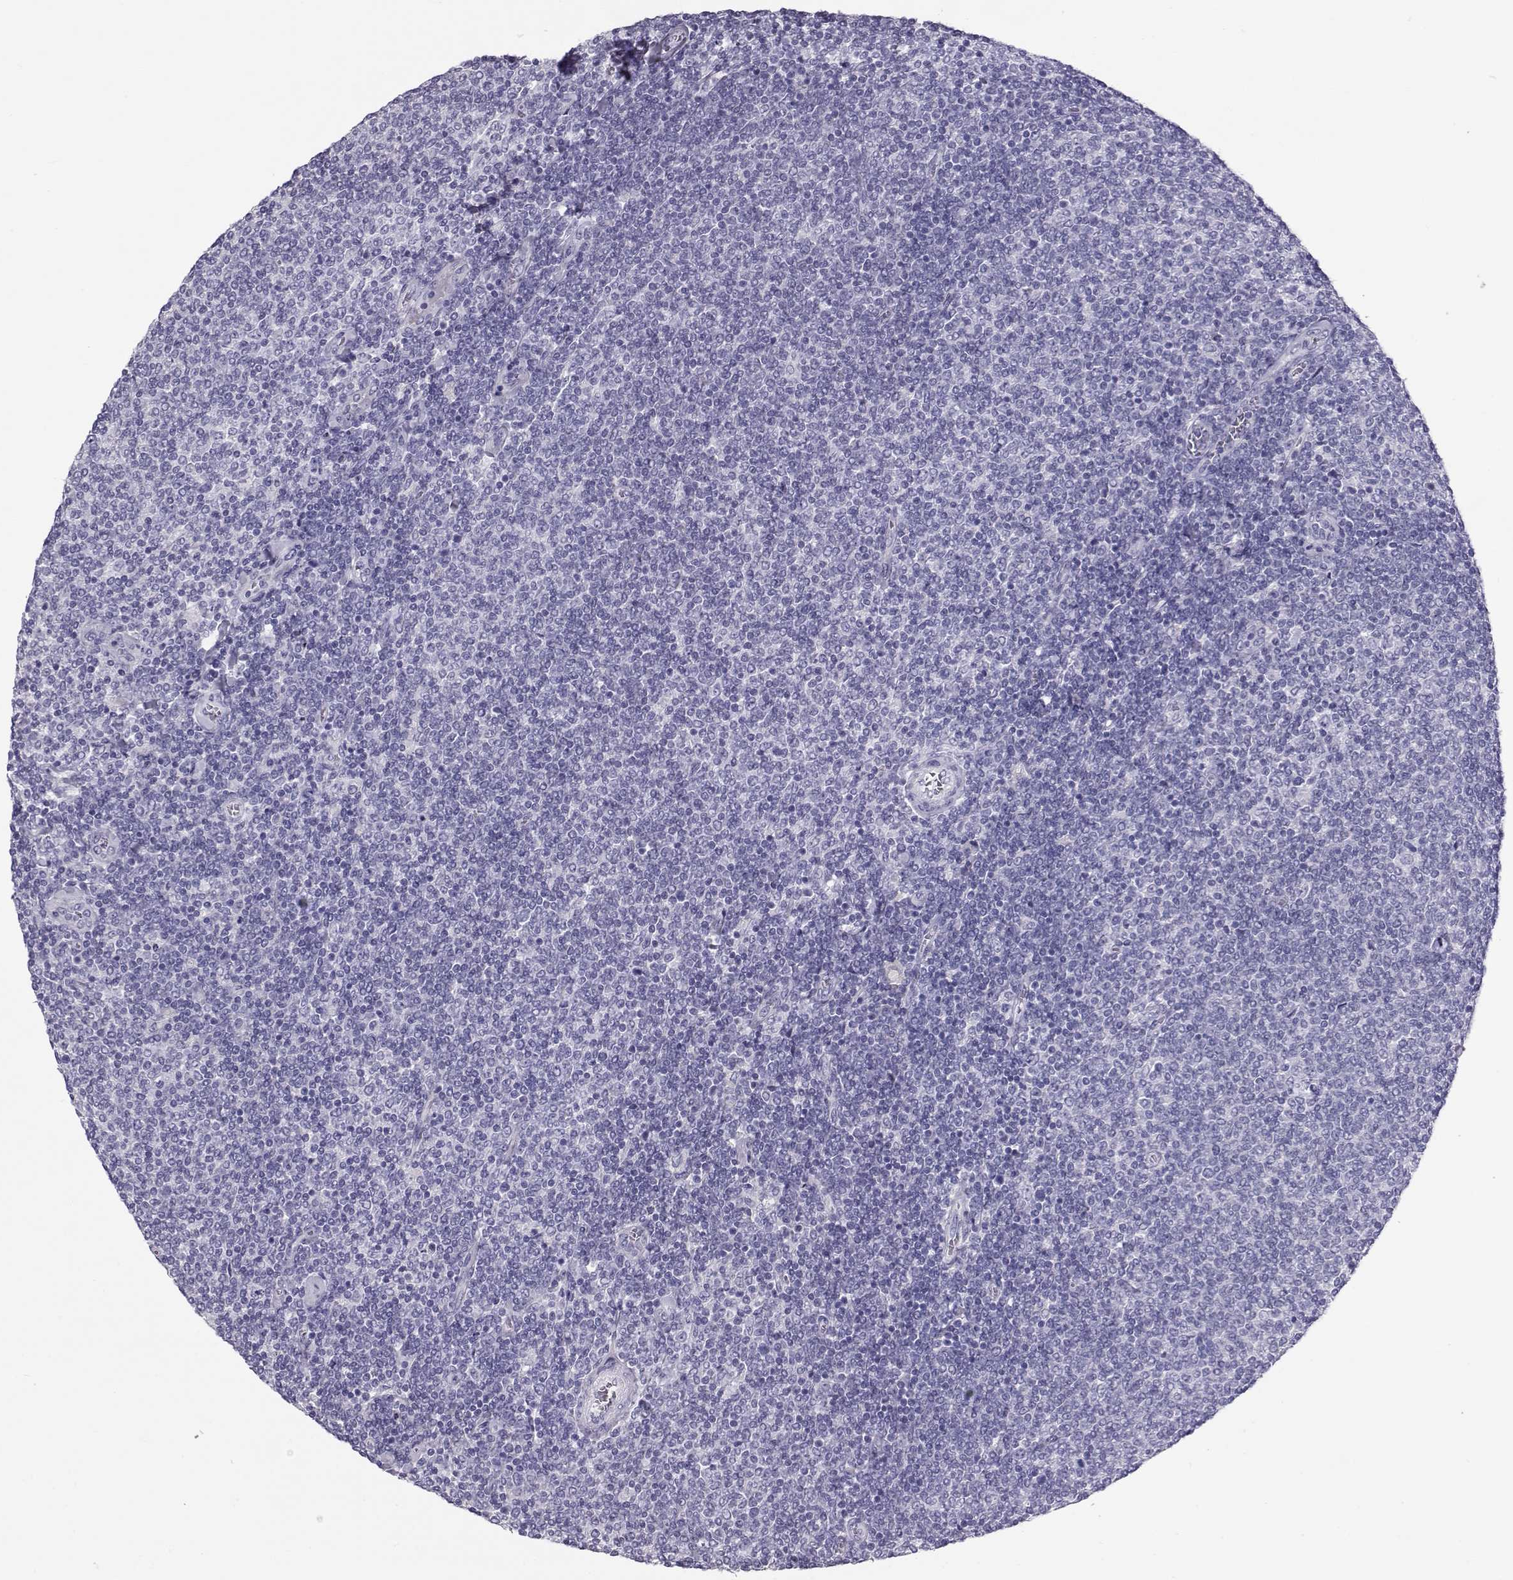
{"staining": {"intensity": "negative", "quantity": "none", "location": "none"}, "tissue": "lymphoma", "cell_type": "Tumor cells", "image_type": "cancer", "snomed": [{"axis": "morphology", "description": "Malignant lymphoma, non-Hodgkin's type, Low grade"}, {"axis": "topography", "description": "Lymph node"}], "caption": "Tumor cells show no significant protein expression in lymphoma.", "gene": "GPR26", "patient": {"sex": "male", "age": 52}}